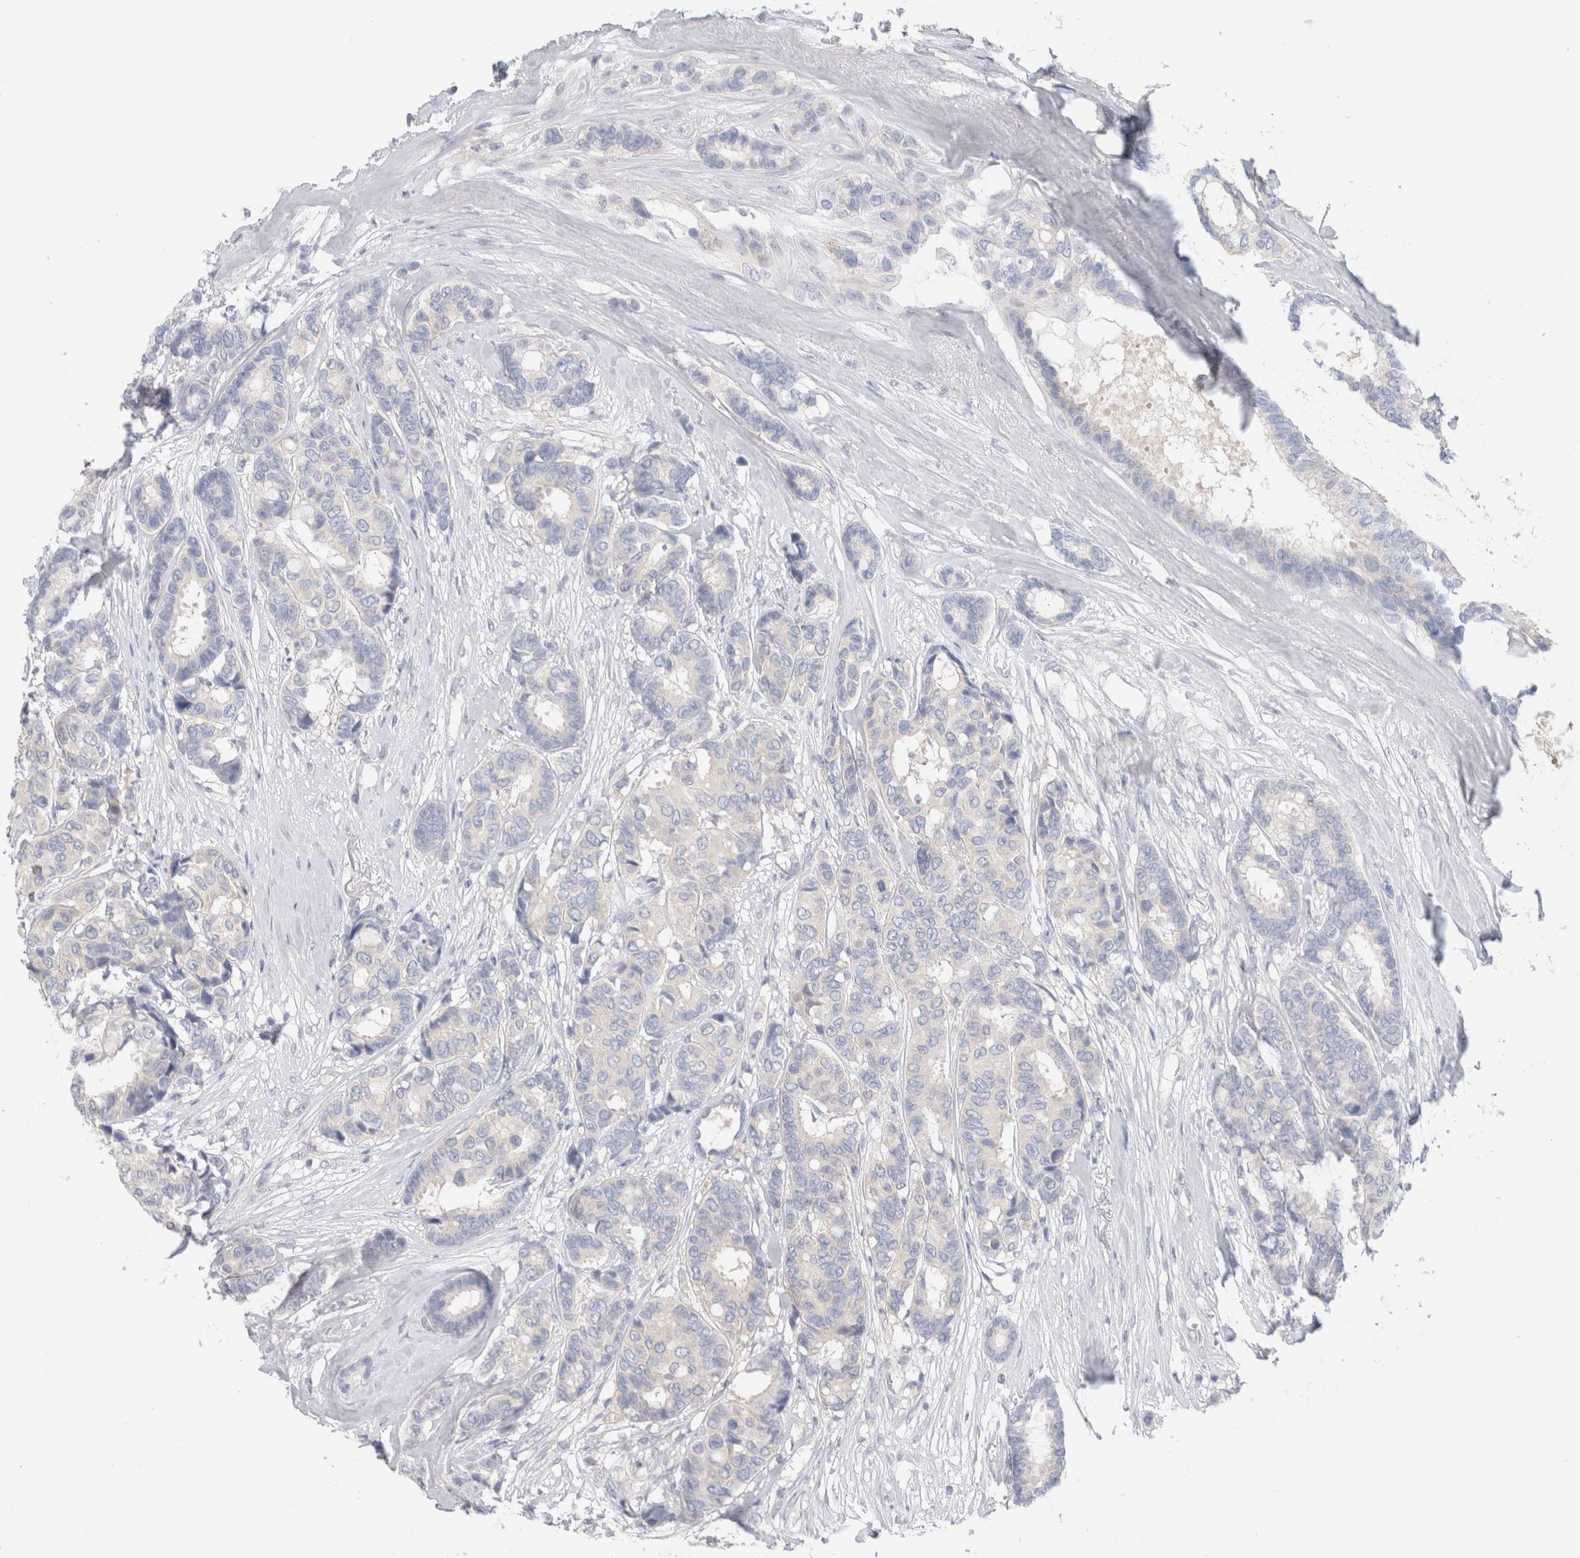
{"staining": {"intensity": "negative", "quantity": "none", "location": "none"}, "tissue": "breast cancer", "cell_type": "Tumor cells", "image_type": "cancer", "snomed": [{"axis": "morphology", "description": "Duct carcinoma"}, {"axis": "topography", "description": "Breast"}], "caption": "IHC histopathology image of neoplastic tissue: human breast cancer stained with DAB shows no significant protein positivity in tumor cells.", "gene": "NDOR1", "patient": {"sex": "female", "age": 87}}